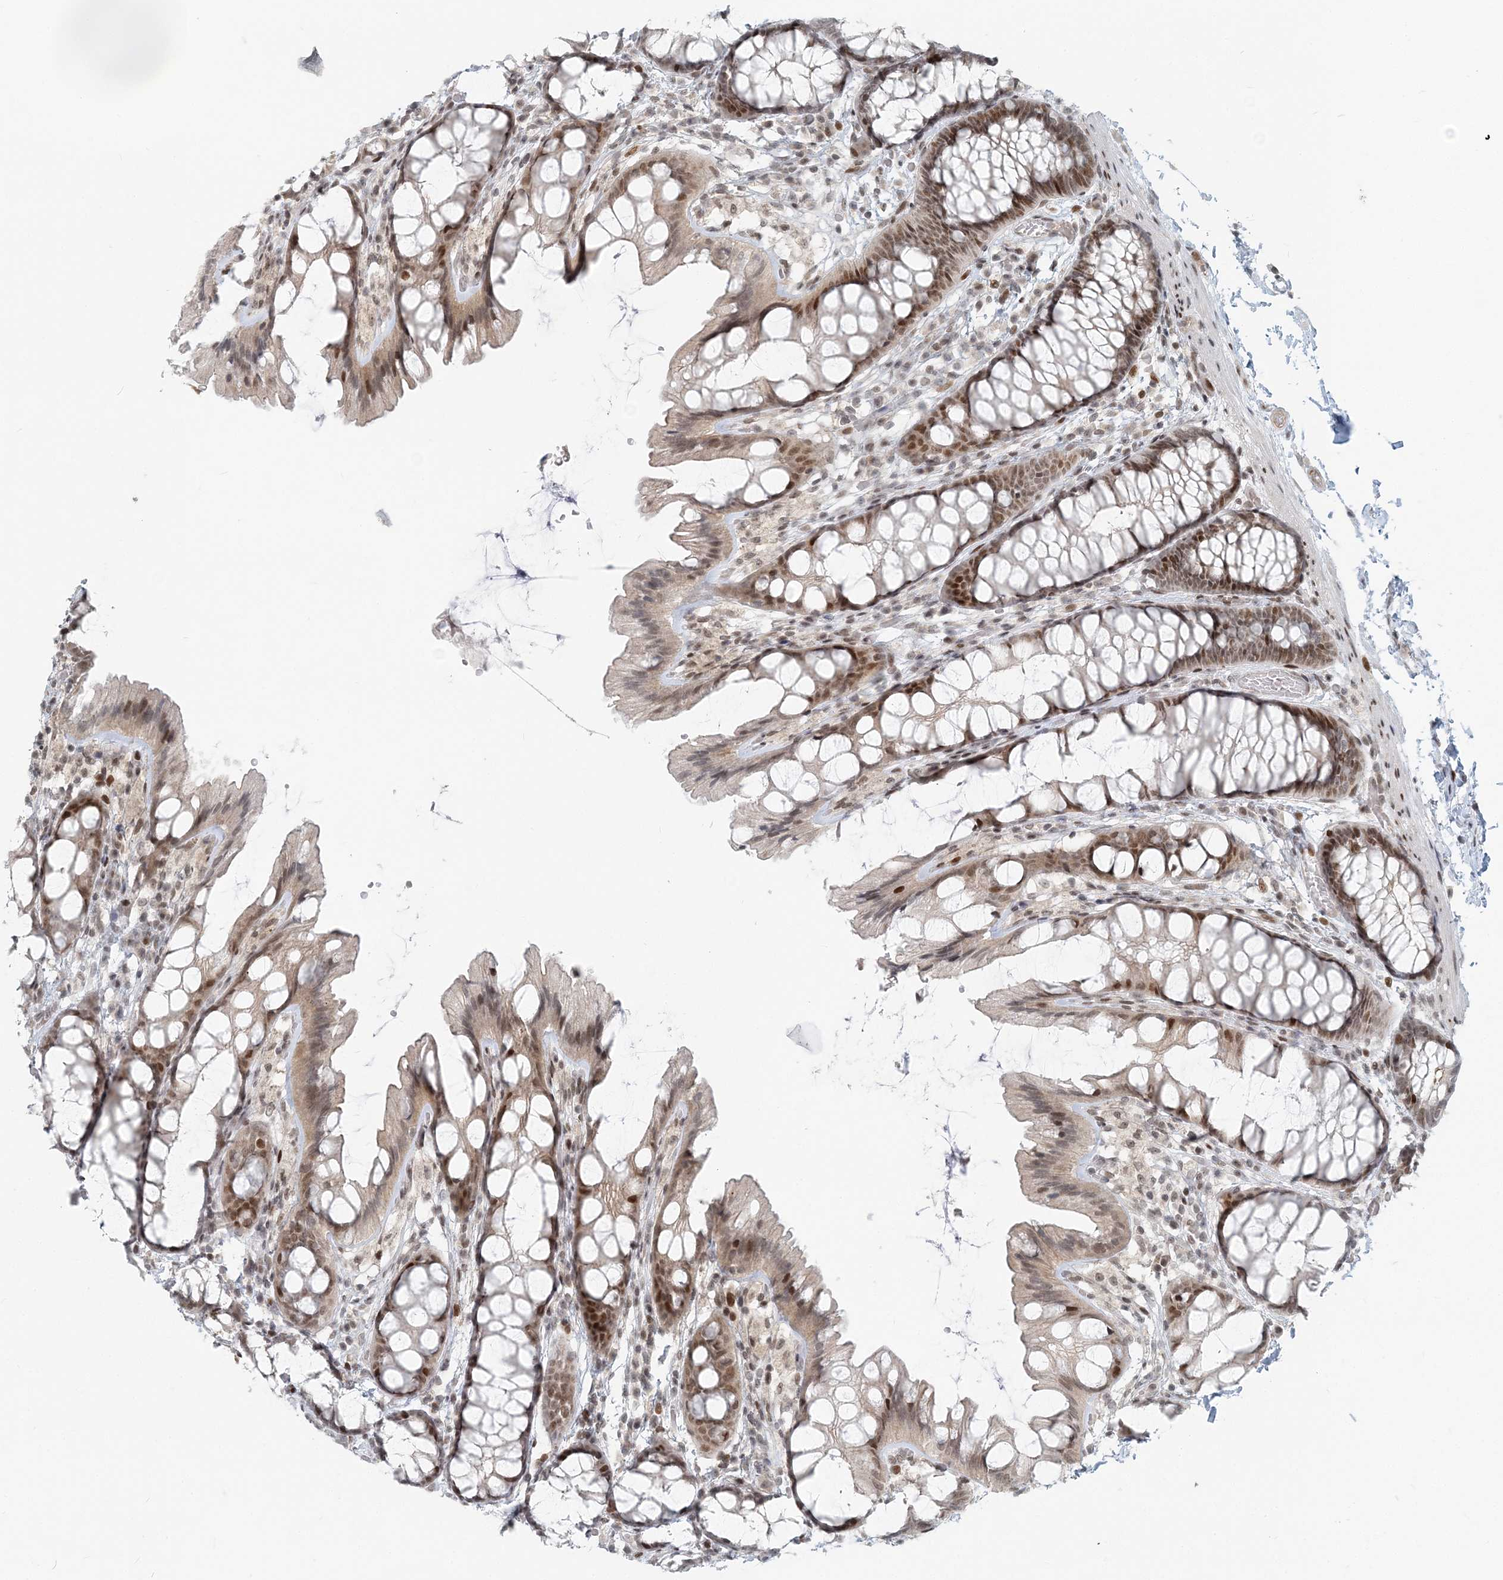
{"staining": {"intensity": "weak", "quantity": ">75%", "location": "cytoplasmic/membranous"}, "tissue": "colon", "cell_type": "Endothelial cells", "image_type": "normal", "snomed": [{"axis": "morphology", "description": "Normal tissue, NOS"}, {"axis": "topography", "description": "Colon"}], "caption": "IHC (DAB) staining of normal human colon demonstrates weak cytoplasmic/membranous protein positivity in about >75% of endothelial cells.", "gene": "BAZ1B", "patient": {"sex": "male", "age": 47}}